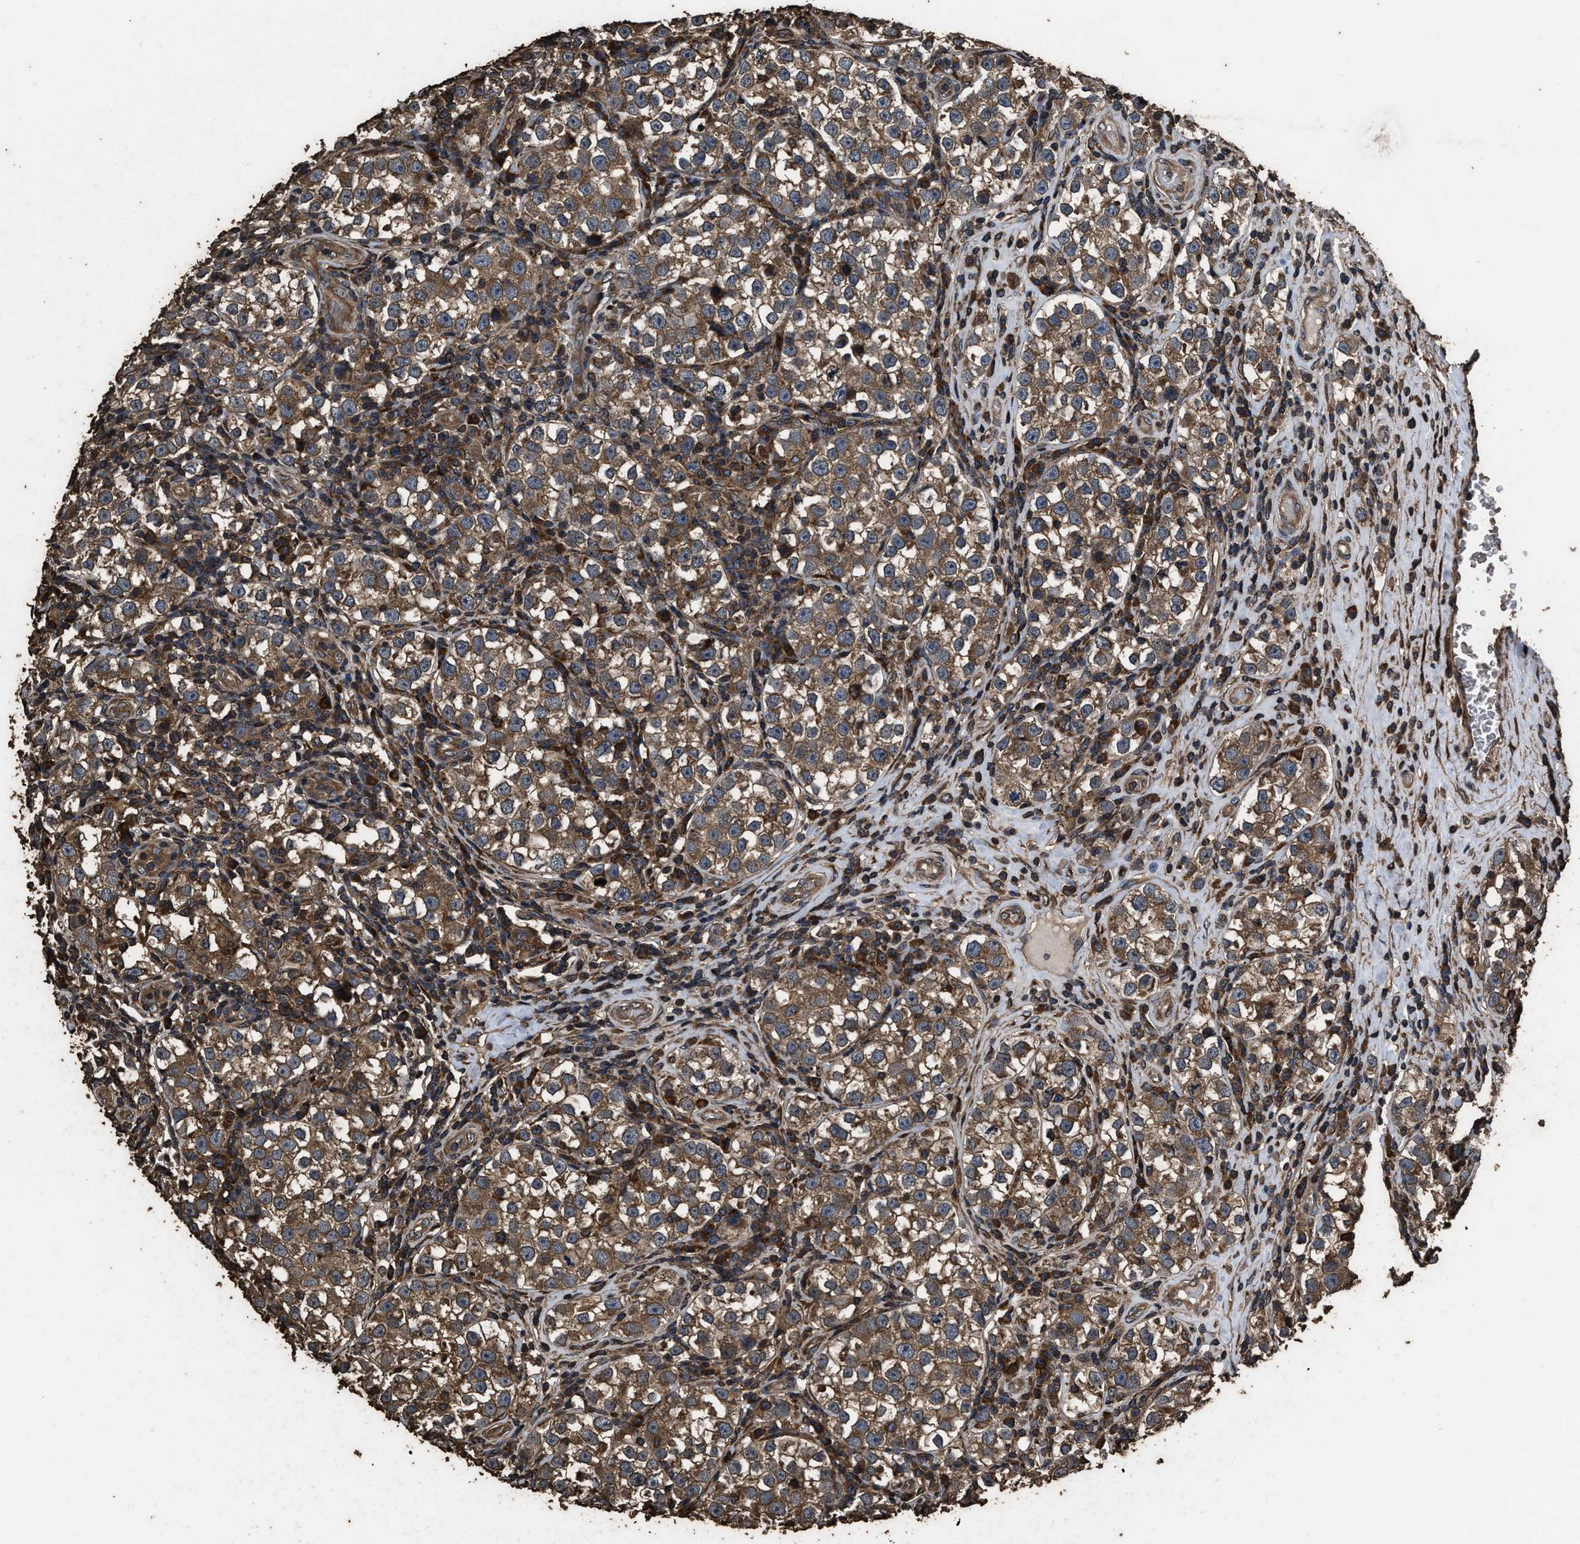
{"staining": {"intensity": "strong", "quantity": ">75%", "location": "cytoplasmic/membranous"}, "tissue": "testis cancer", "cell_type": "Tumor cells", "image_type": "cancer", "snomed": [{"axis": "morphology", "description": "Normal tissue, NOS"}, {"axis": "morphology", "description": "Seminoma, NOS"}, {"axis": "topography", "description": "Testis"}], "caption": "Protein analysis of testis cancer (seminoma) tissue displays strong cytoplasmic/membranous positivity in approximately >75% of tumor cells. Using DAB (3,3'-diaminobenzidine) (brown) and hematoxylin (blue) stains, captured at high magnification using brightfield microscopy.", "gene": "ZMYND19", "patient": {"sex": "male", "age": 43}}